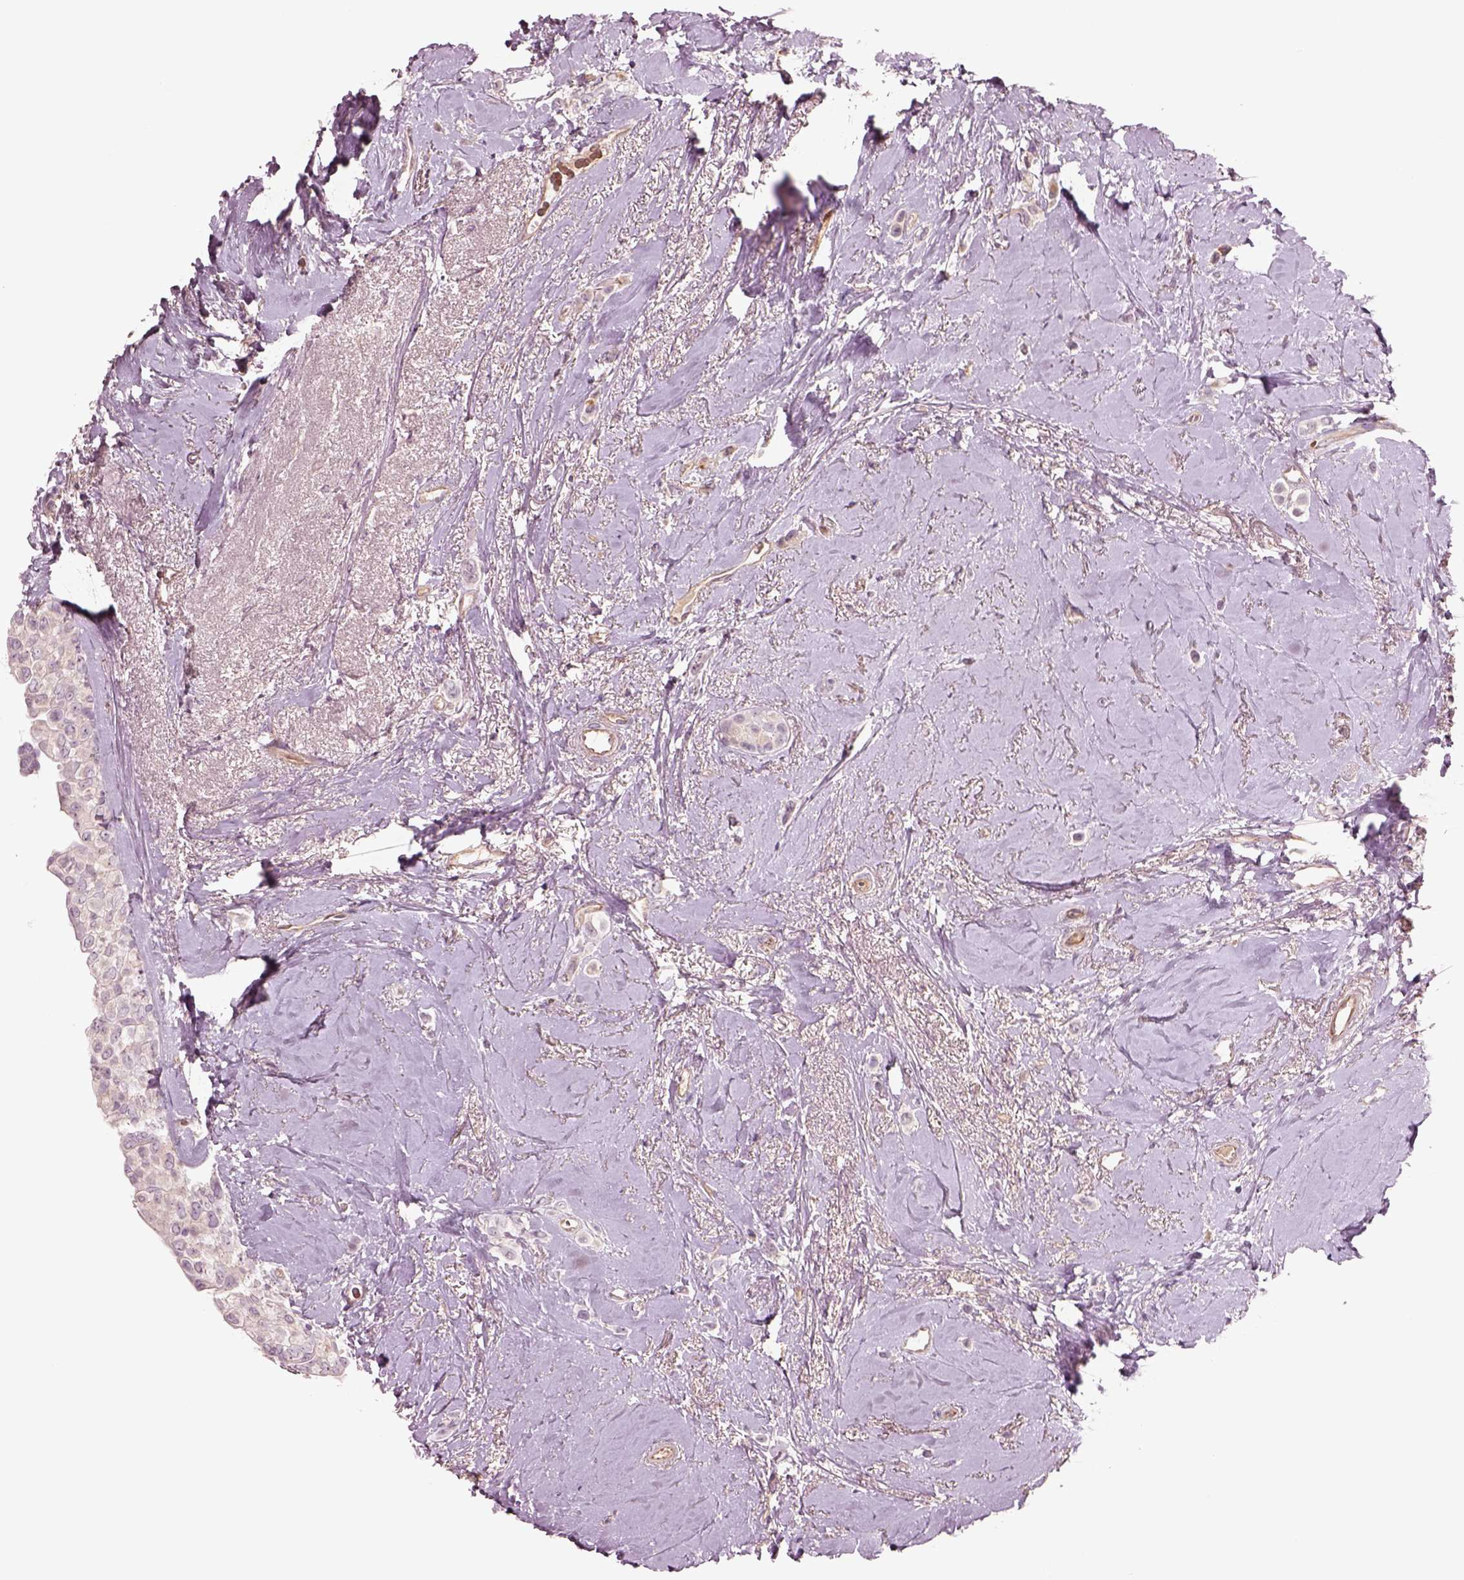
{"staining": {"intensity": "negative", "quantity": "none", "location": "none"}, "tissue": "breast cancer", "cell_type": "Tumor cells", "image_type": "cancer", "snomed": [{"axis": "morphology", "description": "Lobular carcinoma"}, {"axis": "topography", "description": "Breast"}], "caption": "Protein analysis of lobular carcinoma (breast) shows no significant staining in tumor cells. (Stains: DAB immunohistochemistry with hematoxylin counter stain, Microscopy: brightfield microscopy at high magnification).", "gene": "DUOXA2", "patient": {"sex": "female", "age": 66}}